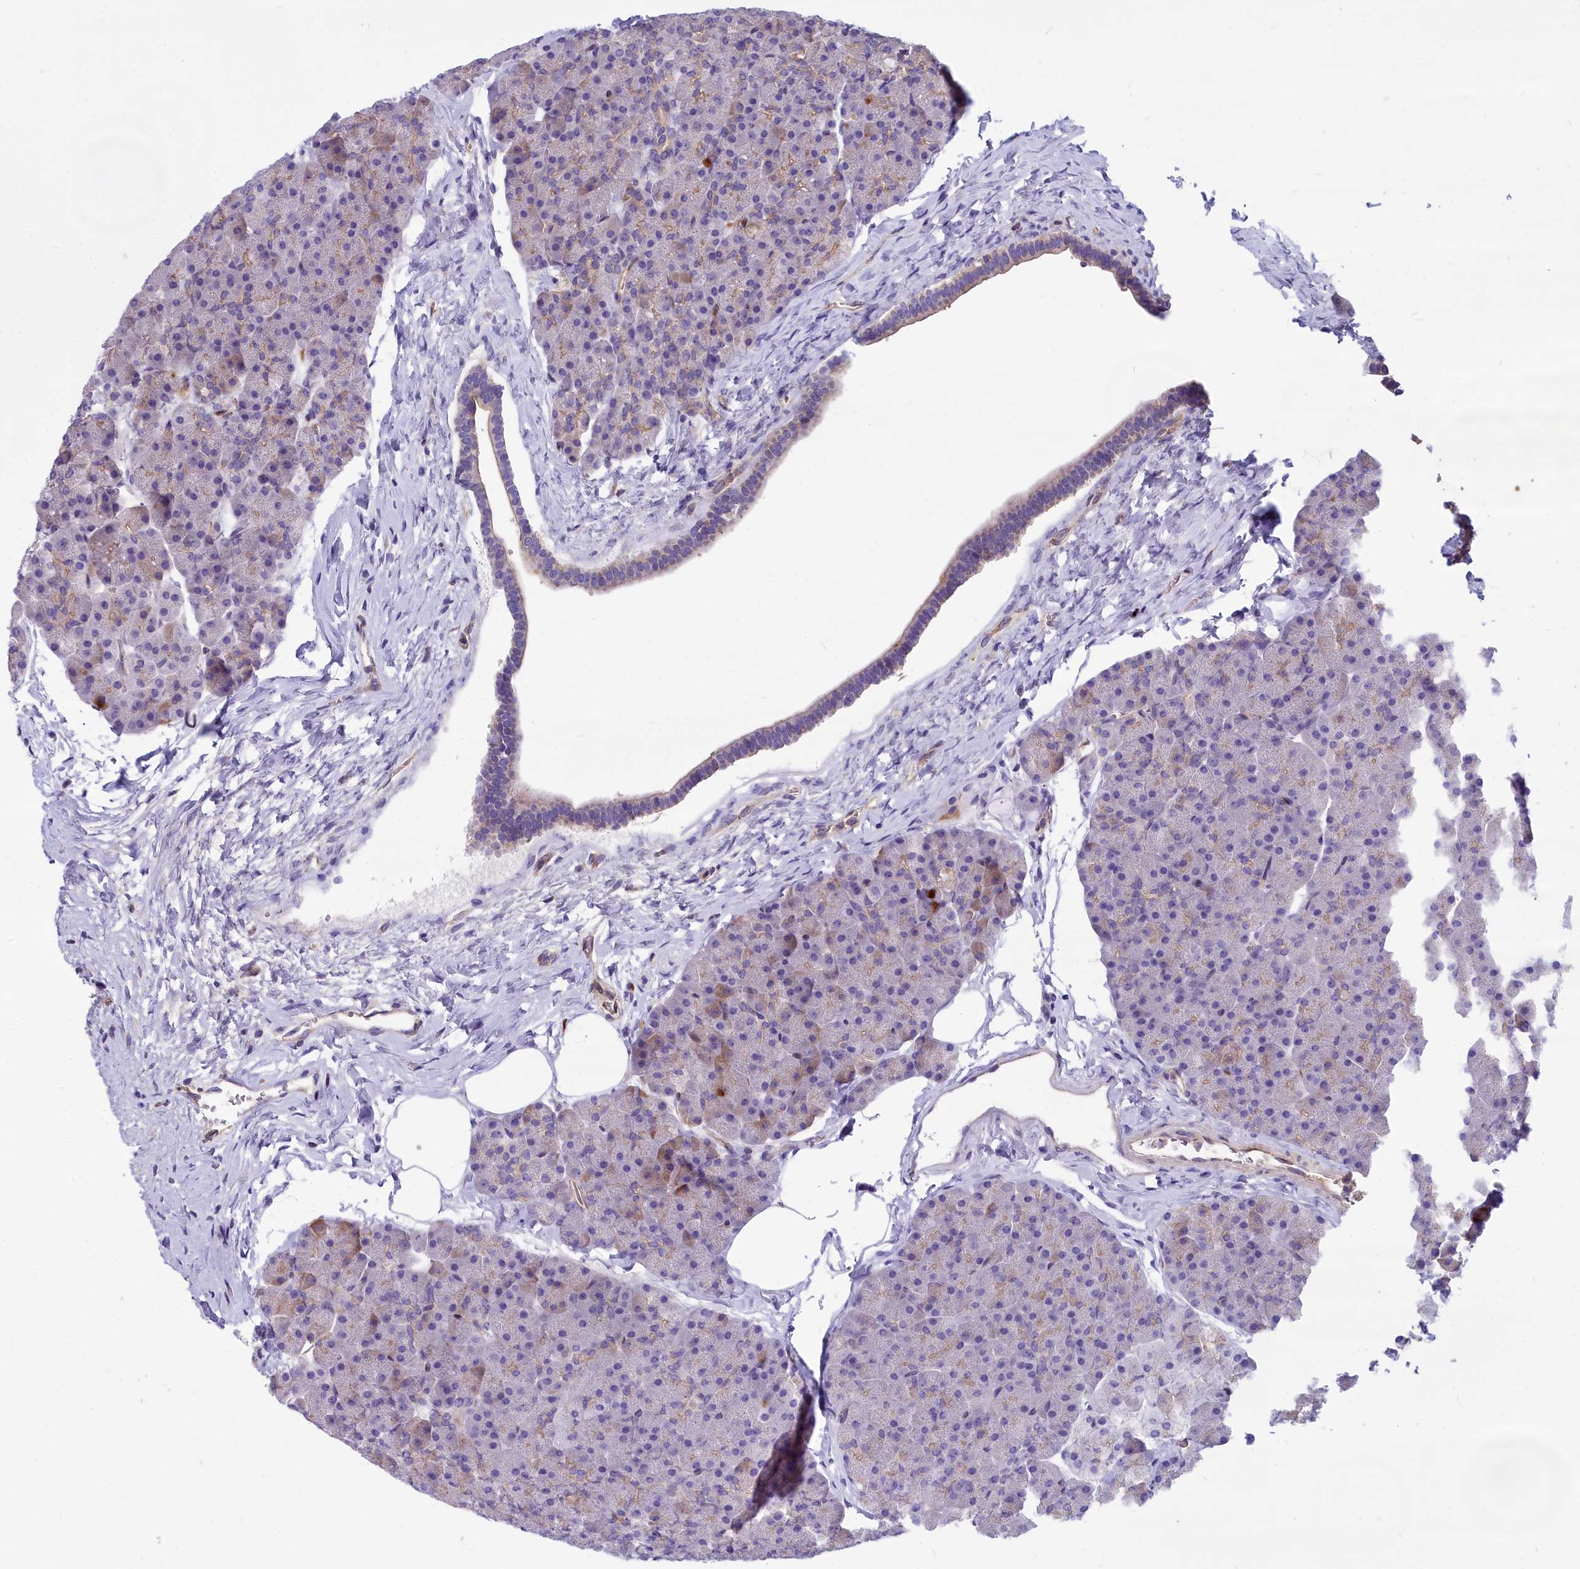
{"staining": {"intensity": "moderate", "quantity": "<25%", "location": "cytoplasmic/membranous"}, "tissue": "pancreas", "cell_type": "Exocrine glandular cells", "image_type": "normal", "snomed": [{"axis": "morphology", "description": "Normal tissue, NOS"}, {"axis": "topography", "description": "Pancreas"}], "caption": "Pancreas stained with DAB IHC displays low levels of moderate cytoplasmic/membranous expression in approximately <25% of exocrine glandular cells.", "gene": "HLA", "patient": {"sex": "male", "age": 36}}